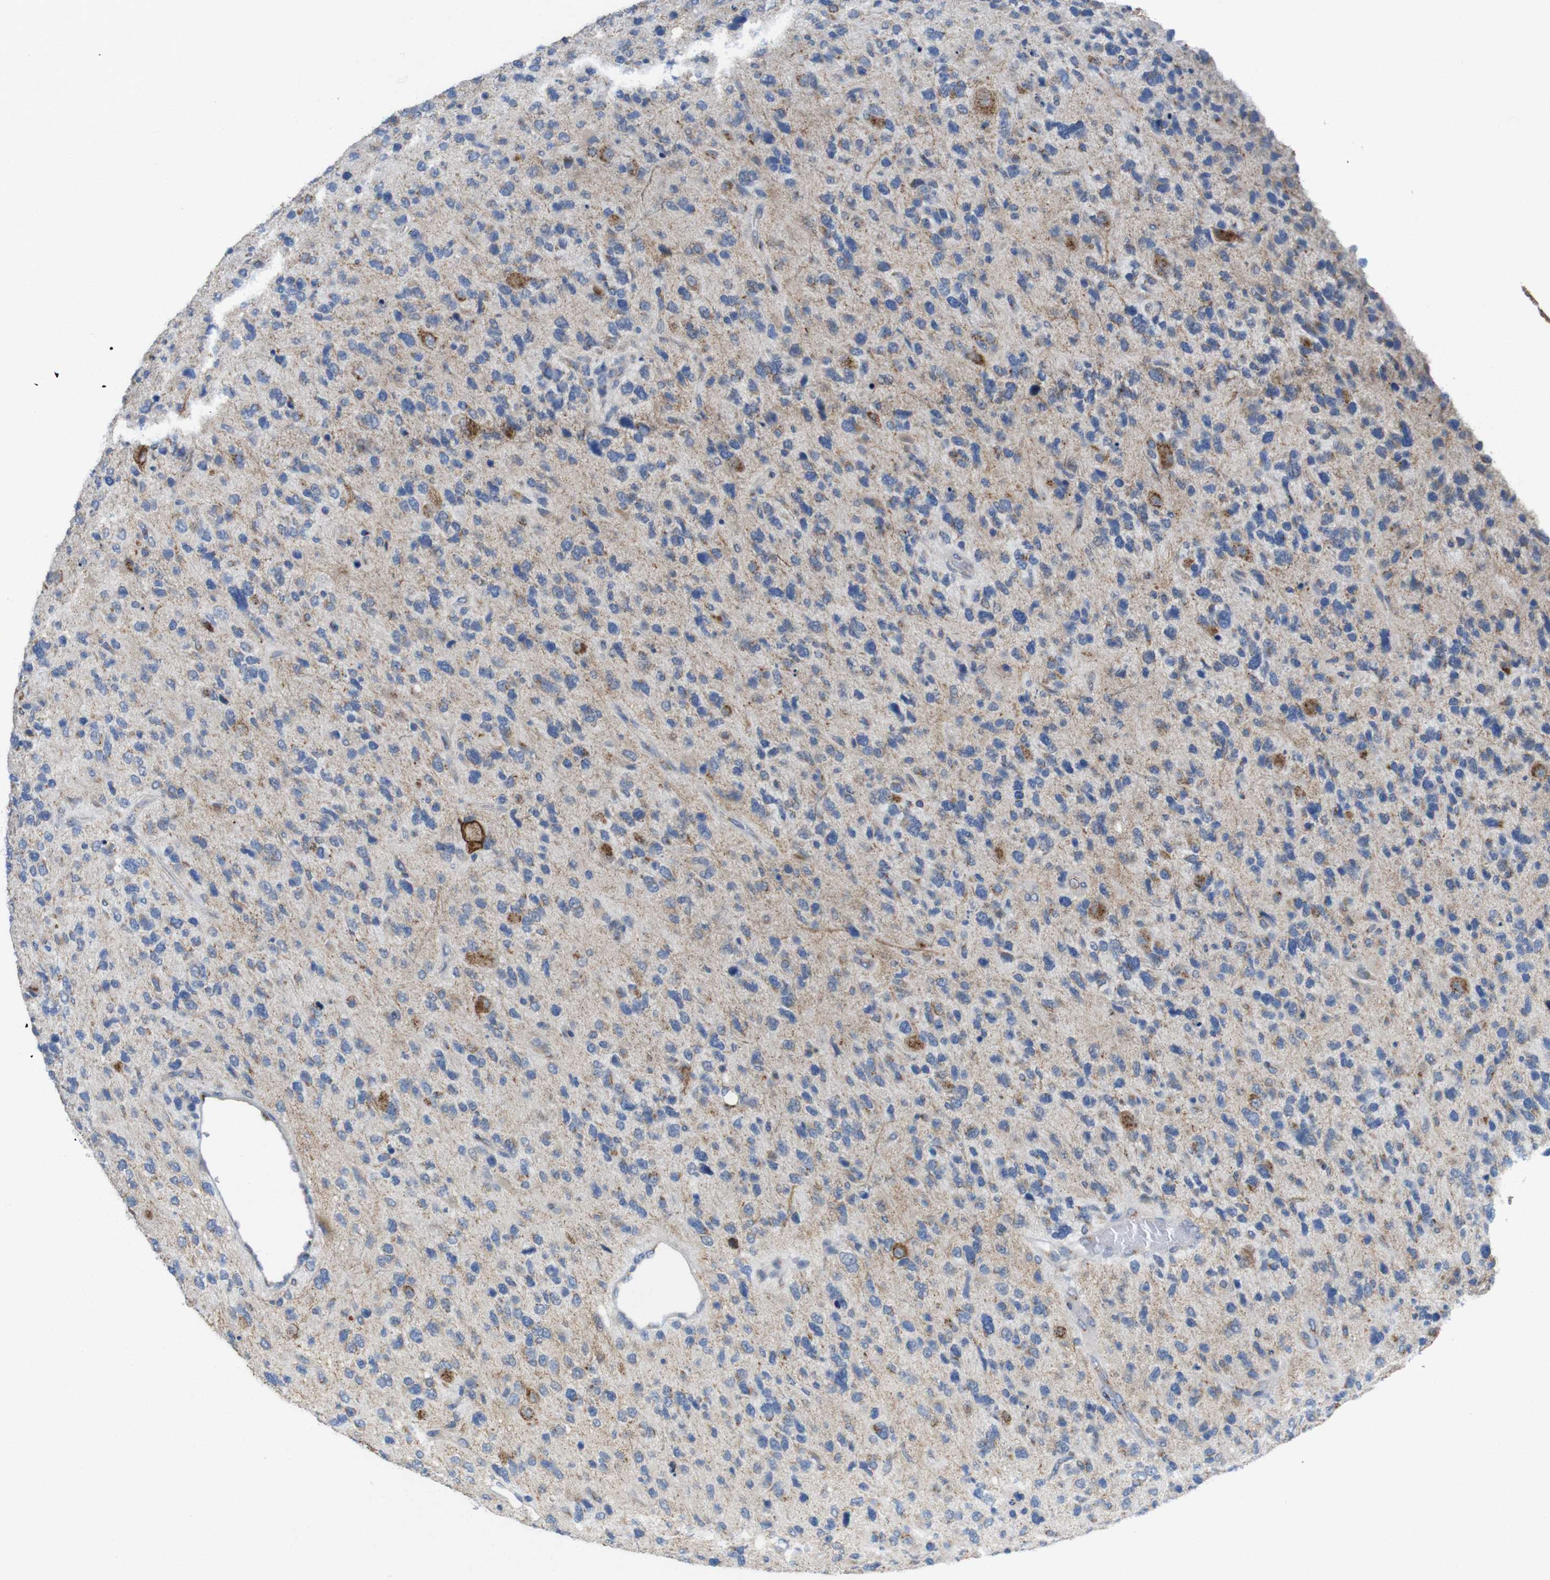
{"staining": {"intensity": "moderate", "quantity": "25%-75%", "location": "cytoplasmic/membranous"}, "tissue": "glioma", "cell_type": "Tumor cells", "image_type": "cancer", "snomed": [{"axis": "morphology", "description": "Glioma, malignant, High grade"}, {"axis": "topography", "description": "Brain"}], "caption": "Glioma tissue reveals moderate cytoplasmic/membranous positivity in about 25%-75% of tumor cells", "gene": "EFCAB14", "patient": {"sex": "female", "age": 58}}